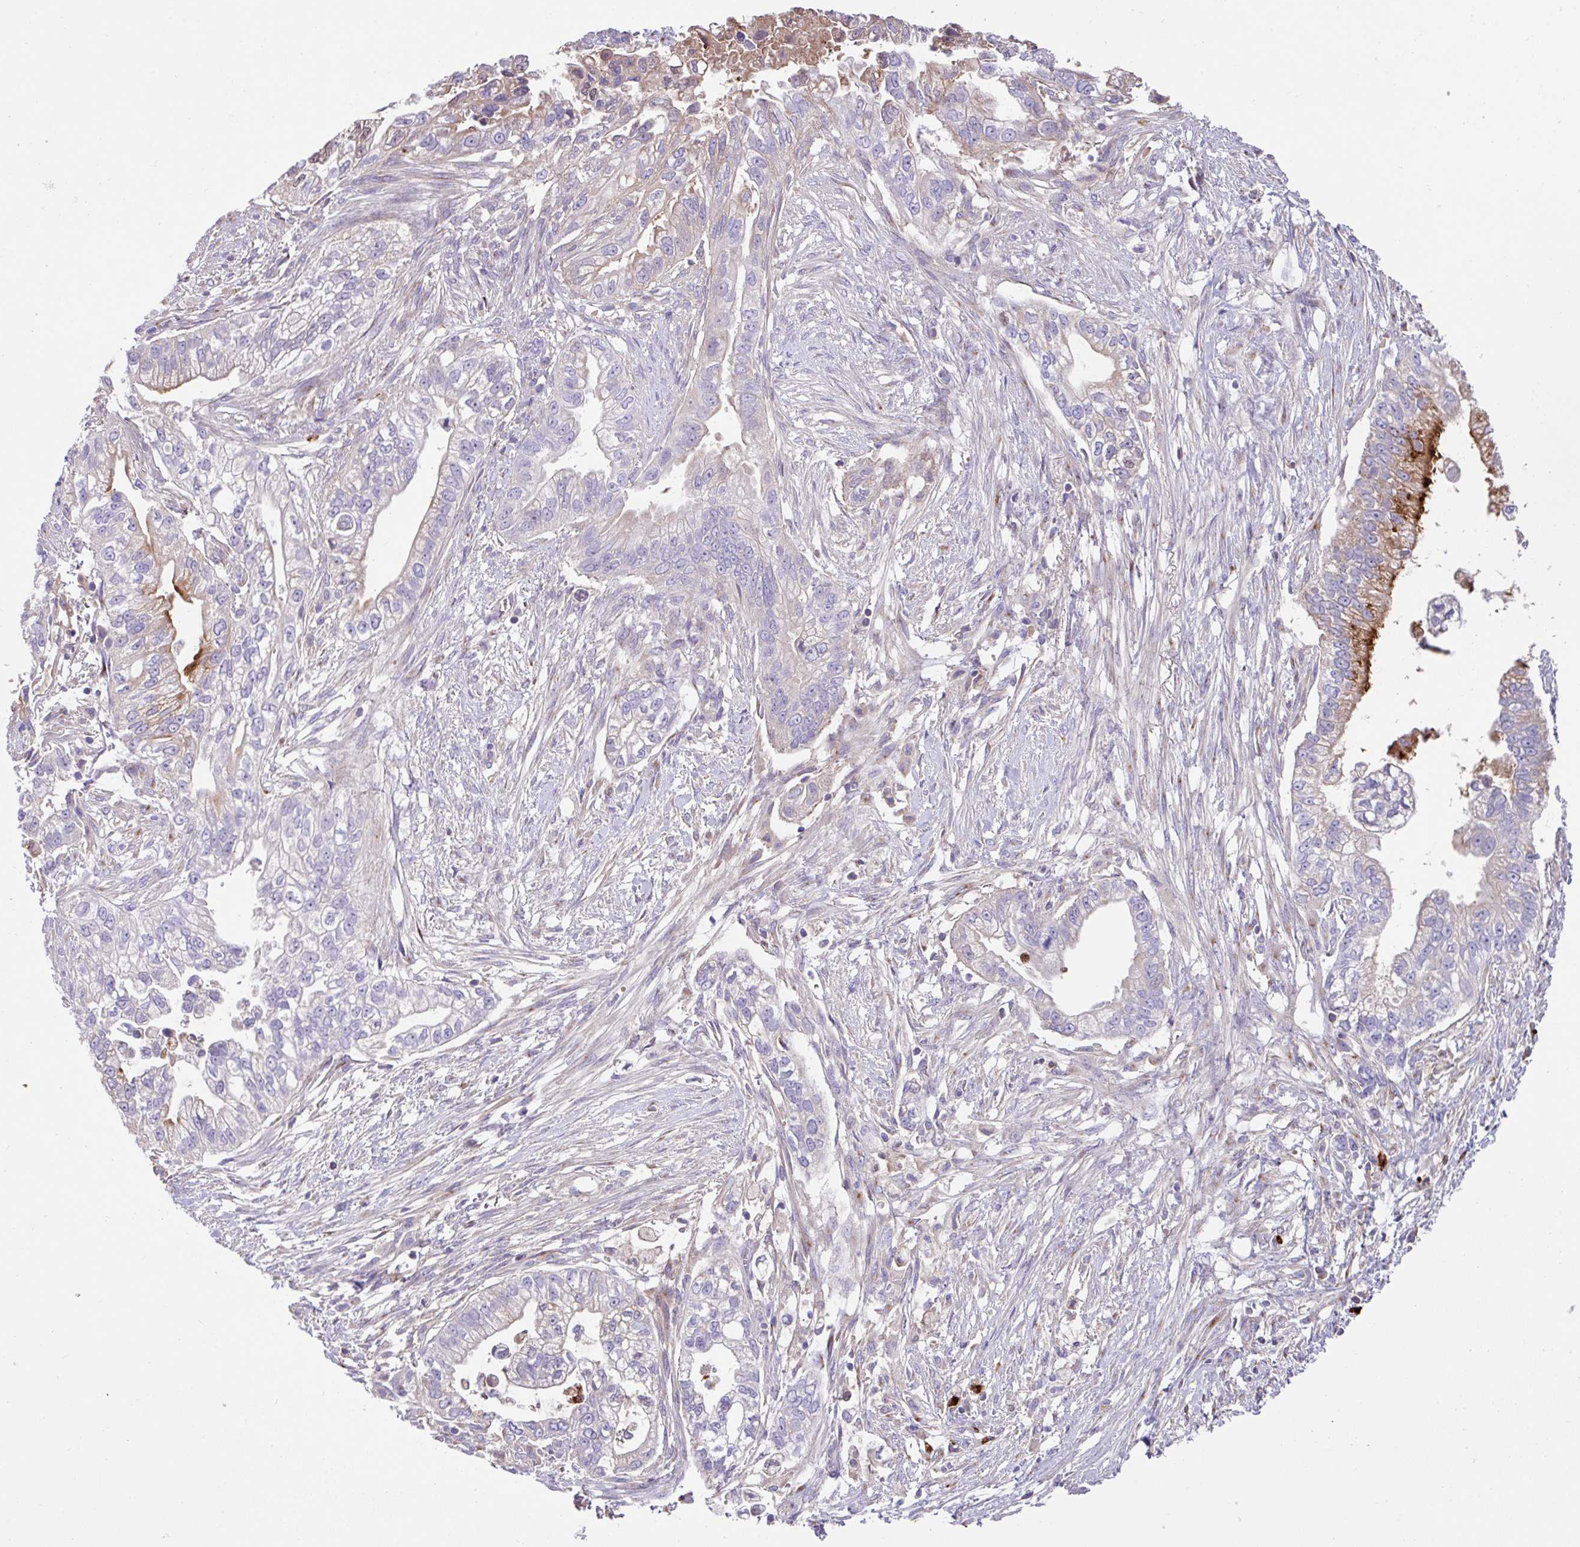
{"staining": {"intensity": "strong", "quantity": "25%-75%", "location": "cytoplasmic/membranous"}, "tissue": "pancreatic cancer", "cell_type": "Tumor cells", "image_type": "cancer", "snomed": [{"axis": "morphology", "description": "Adenocarcinoma, NOS"}, {"axis": "topography", "description": "Pancreas"}], "caption": "Immunohistochemistry (IHC) of human adenocarcinoma (pancreatic) shows high levels of strong cytoplasmic/membranous staining in about 25%-75% of tumor cells.", "gene": "CRISP3", "patient": {"sex": "male", "age": 70}}